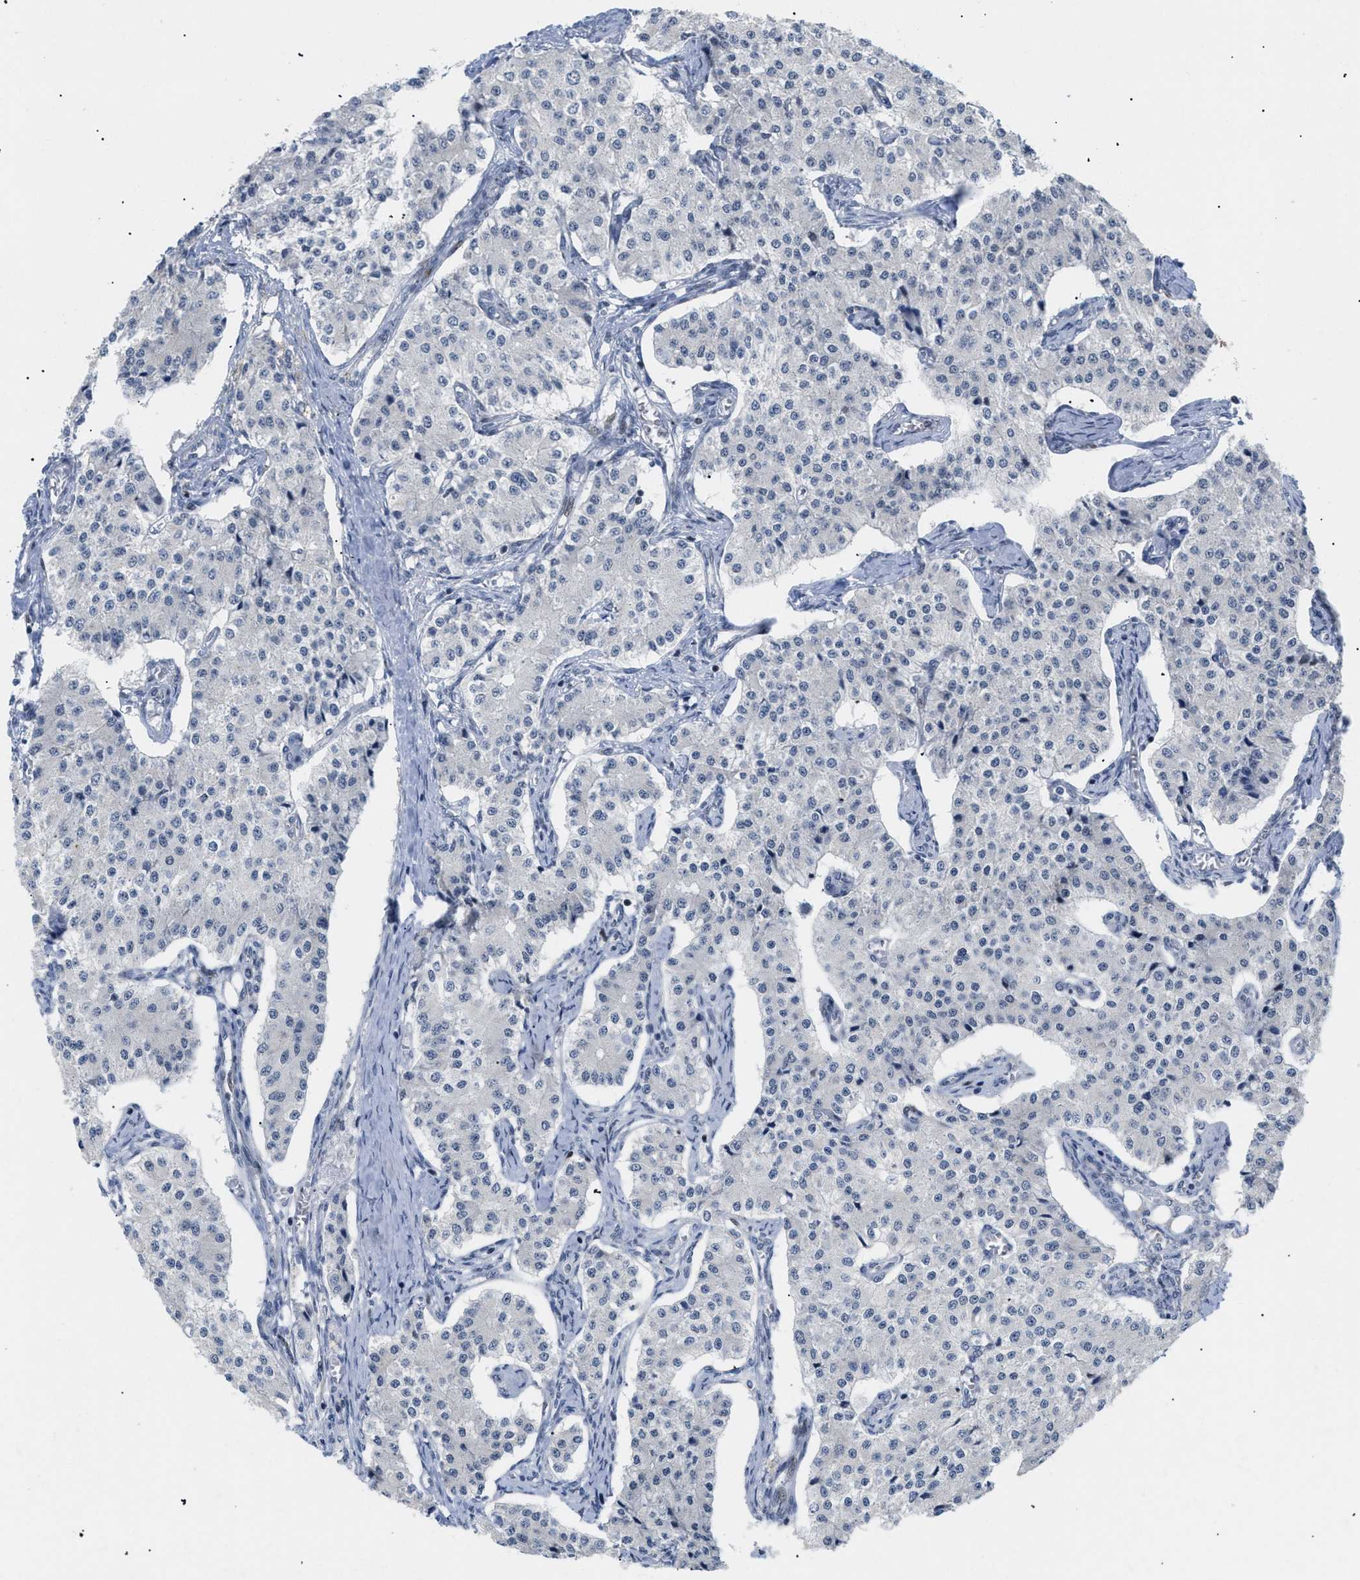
{"staining": {"intensity": "negative", "quantity": "none", "location": "none"}, "tissue": "carcinoid", "cell_type": "Tumor cells", "image_type": "cancer", "snomed": [{"axis": "morphology", "description": "Carcinoid, malignant, NOS"}, {"axis": "topography", "description": "Colon"}], "caption": "Tumor cells show no significant expression in carcinoid.", "gene": "MED1", "patient": {"sex": "female", "age": 52}}